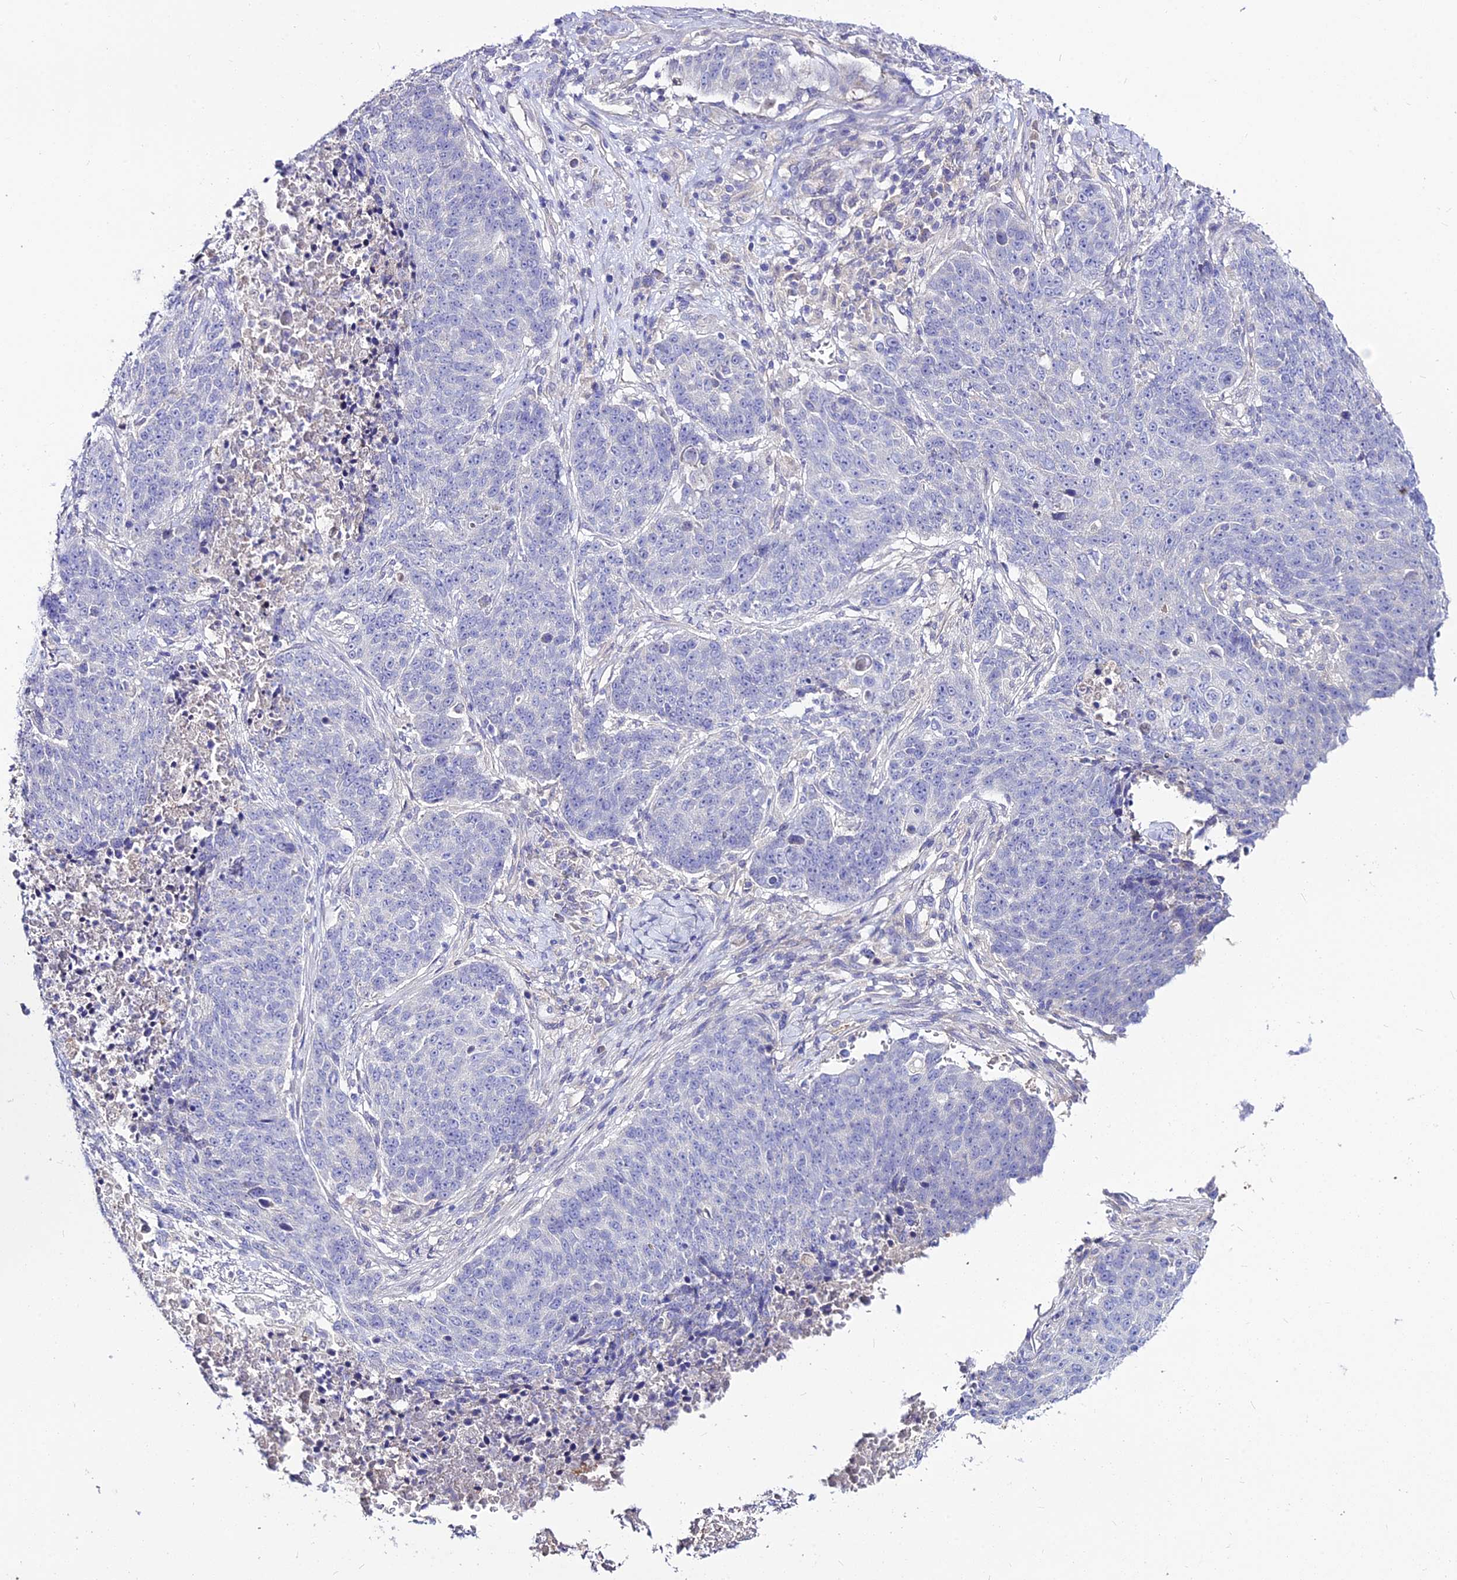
{"staining": {"intensity": "negative", "quantity": "none", "location": "none"}, "tissue": "lung cancer", "cell_type": "Tumor cells", "image_type": "cancer", "snomed": [{"axis": "morphology", "description": "Normal tissue, NOS"}, {"axis": "morphology", "description": "Squamous cell carcinoma, NOS"}, {"axis": "topography", "description": "Lymph node"}, {"axis": "topography", "description": "Lung"}], "caption": "IHC image of neoplastic tissue: human lung cancer stained with DAB (3,3'-diaminobenzidine) shows no significant protein positivity in tumor cells.", "gene": "CZIB", "patient": {"sex": "male", "age": 66}}